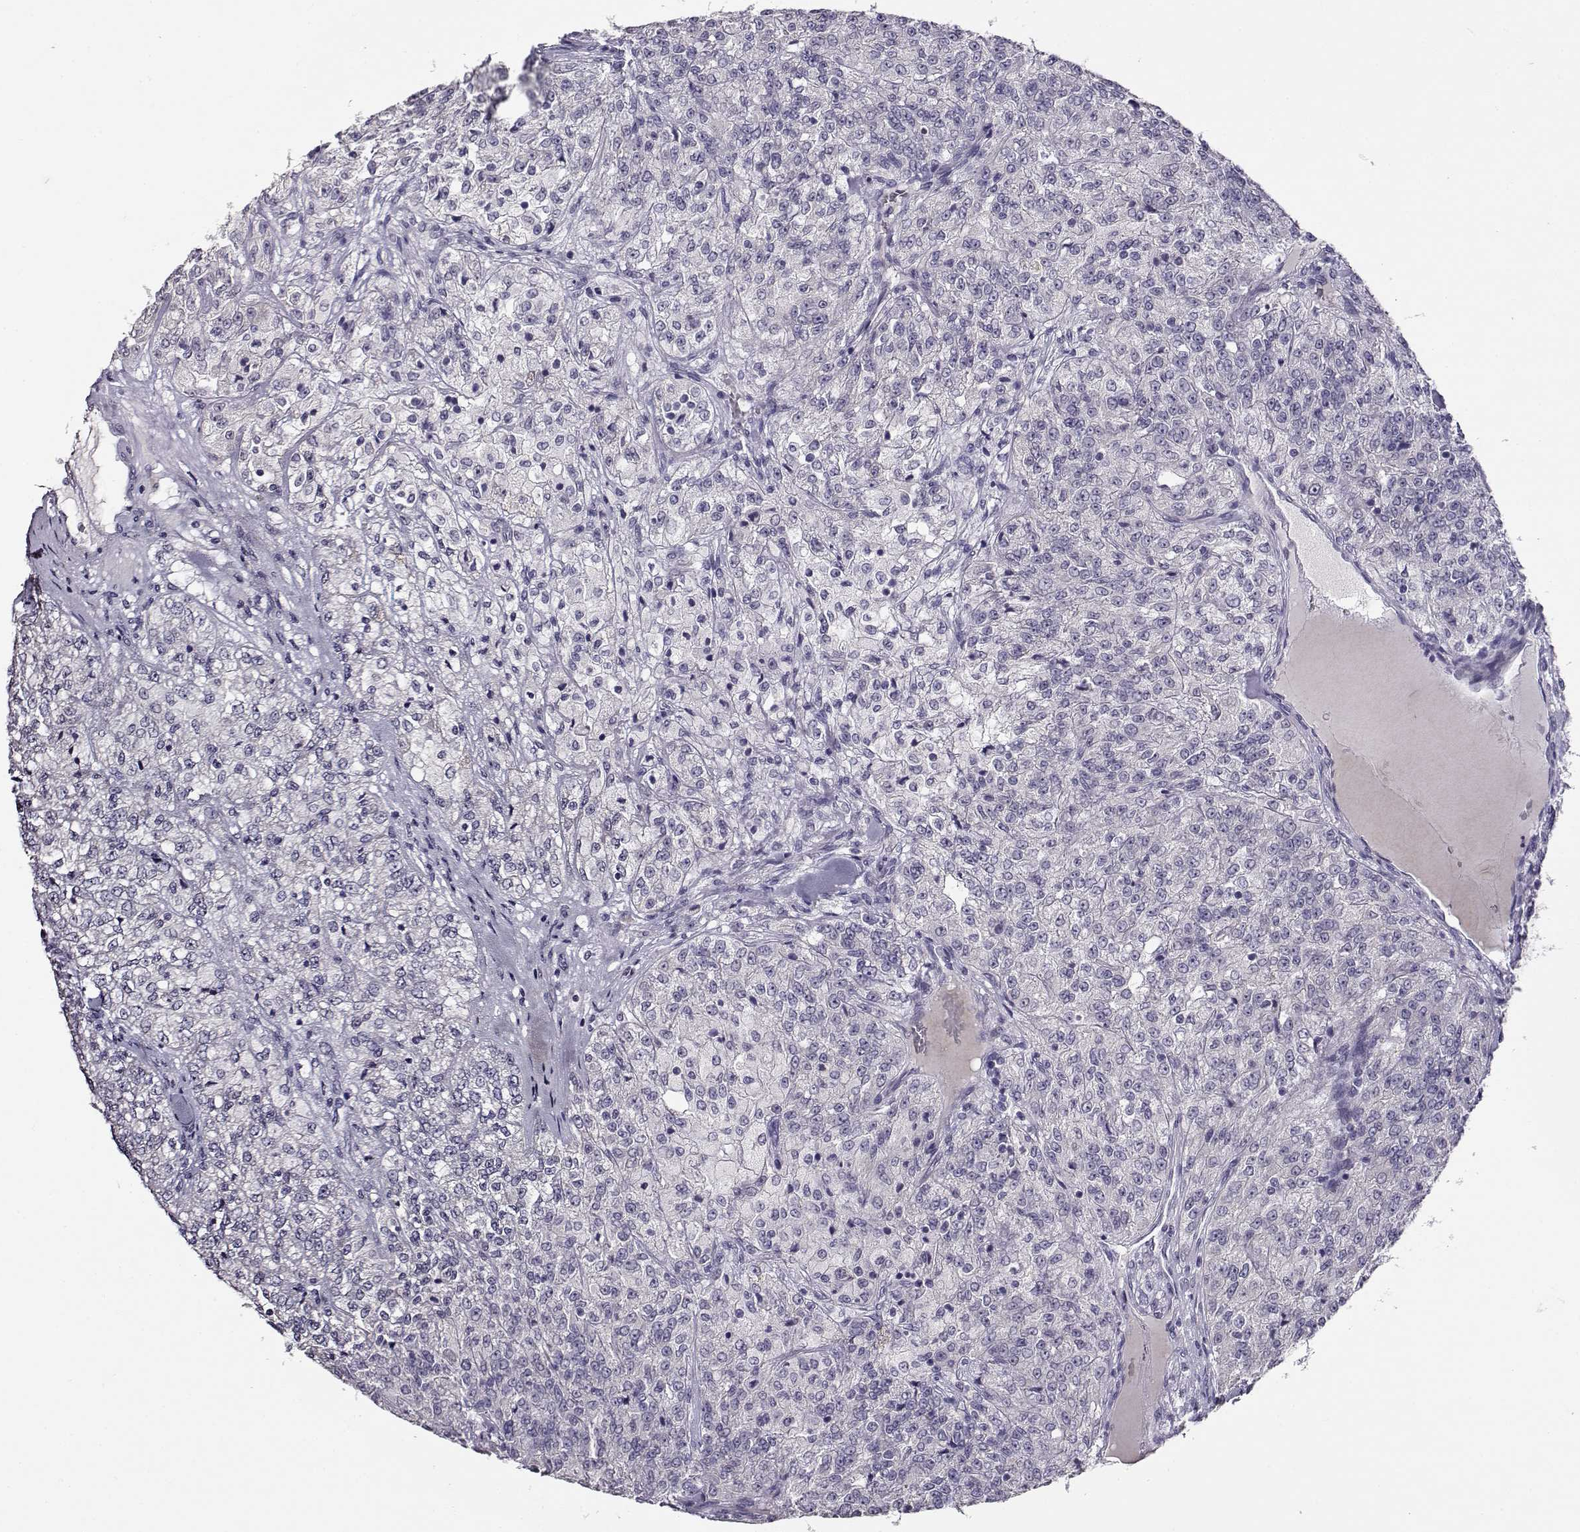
{"staining": {"intensity": "negative", "quantity": "none", "location": "none"}, "tissue": "renal cancer", "cell_type": "Tumor cells", "image_type": "cancer", "snomed": [{"axis": "morphology", "description": "Adenocarcinoma, NOS"}, {"axis": "topography", "description": "Kidney"}], "caption": "This is an IHC photomicrograph of adenocarcinoma (renal). There is no positivity in tumor cells.", "gene": "RHOXF2", "patient": {"sex": "female", "age": 63}}